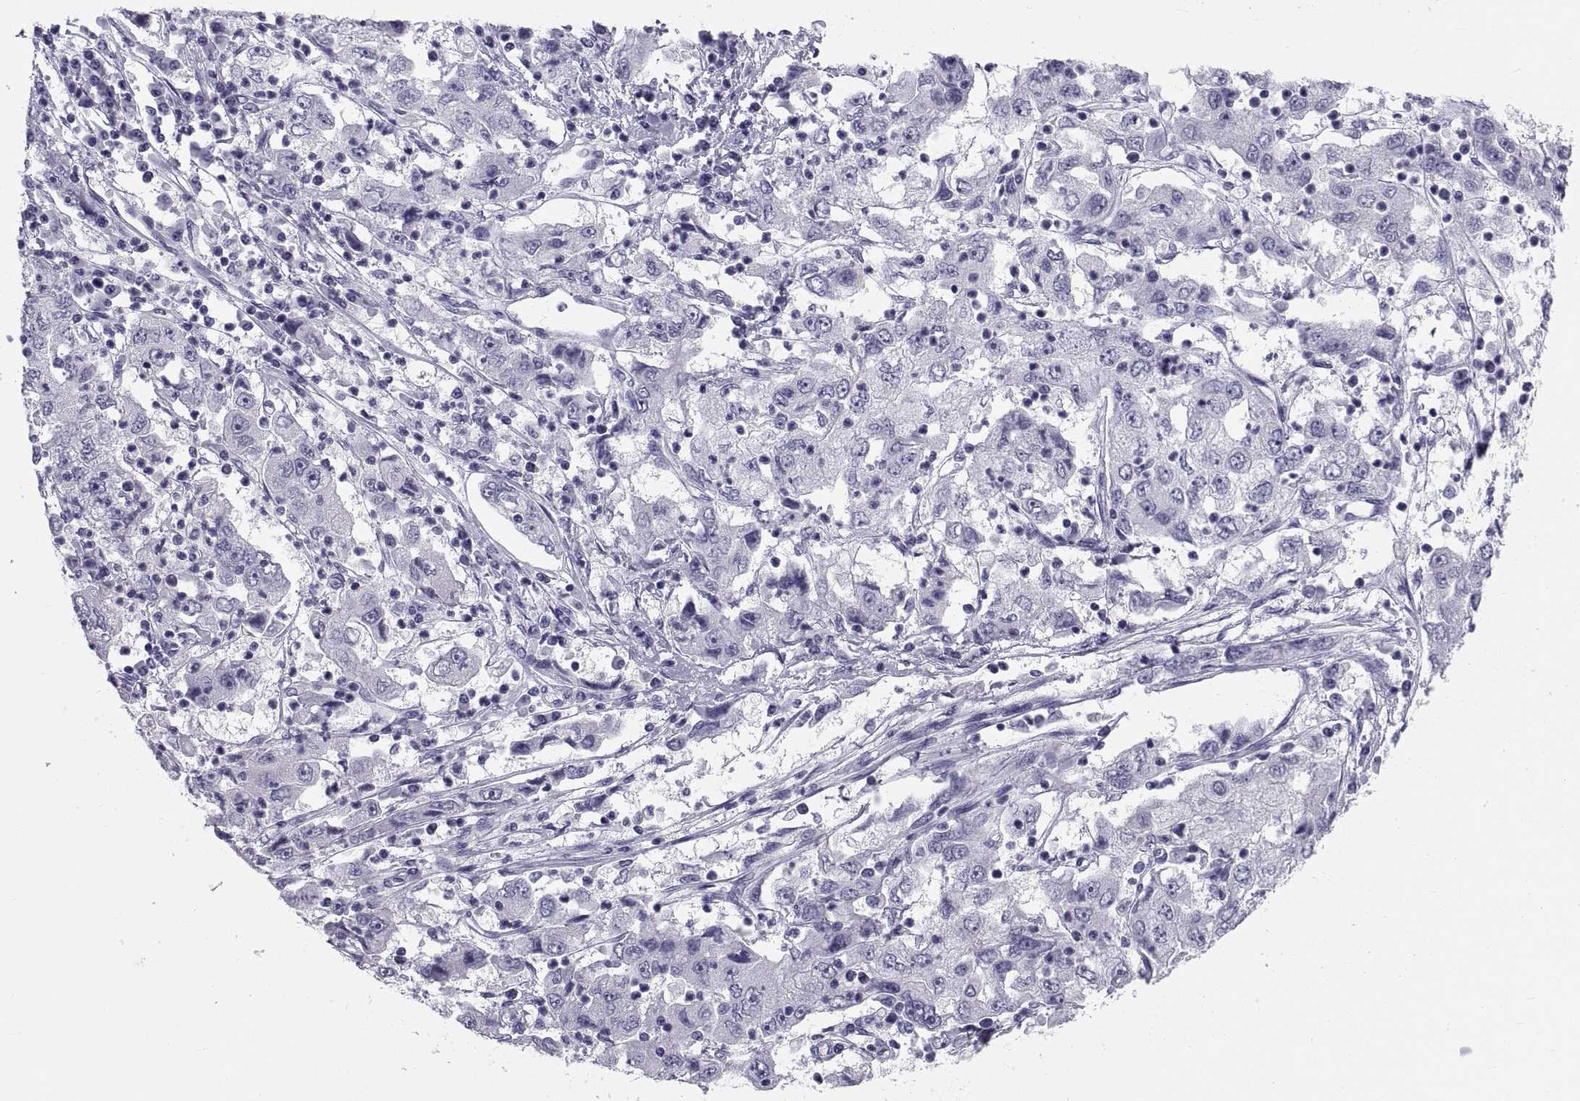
{"staining": {"intensity": "negative", "quantity": "none", "location": "none"}, "tissue": "cervical cancer", "cell_type": "Tumor cells", "image_type": "cancer", "snomed": [{"axis": "morphology", "description": "Squamous cell carcinoma, NOS"}, {"axis": "topography", "description": "Cervix"}], "caption": "Tumor cells are negative for brown protein staining in cervical cancer (squamous cell carcinoma). (DAB (3,3'-diaminobenzidine) IHC, high magnification).", "gene": "DEFB129", "patient": {"sex": "female", "age": 36}}